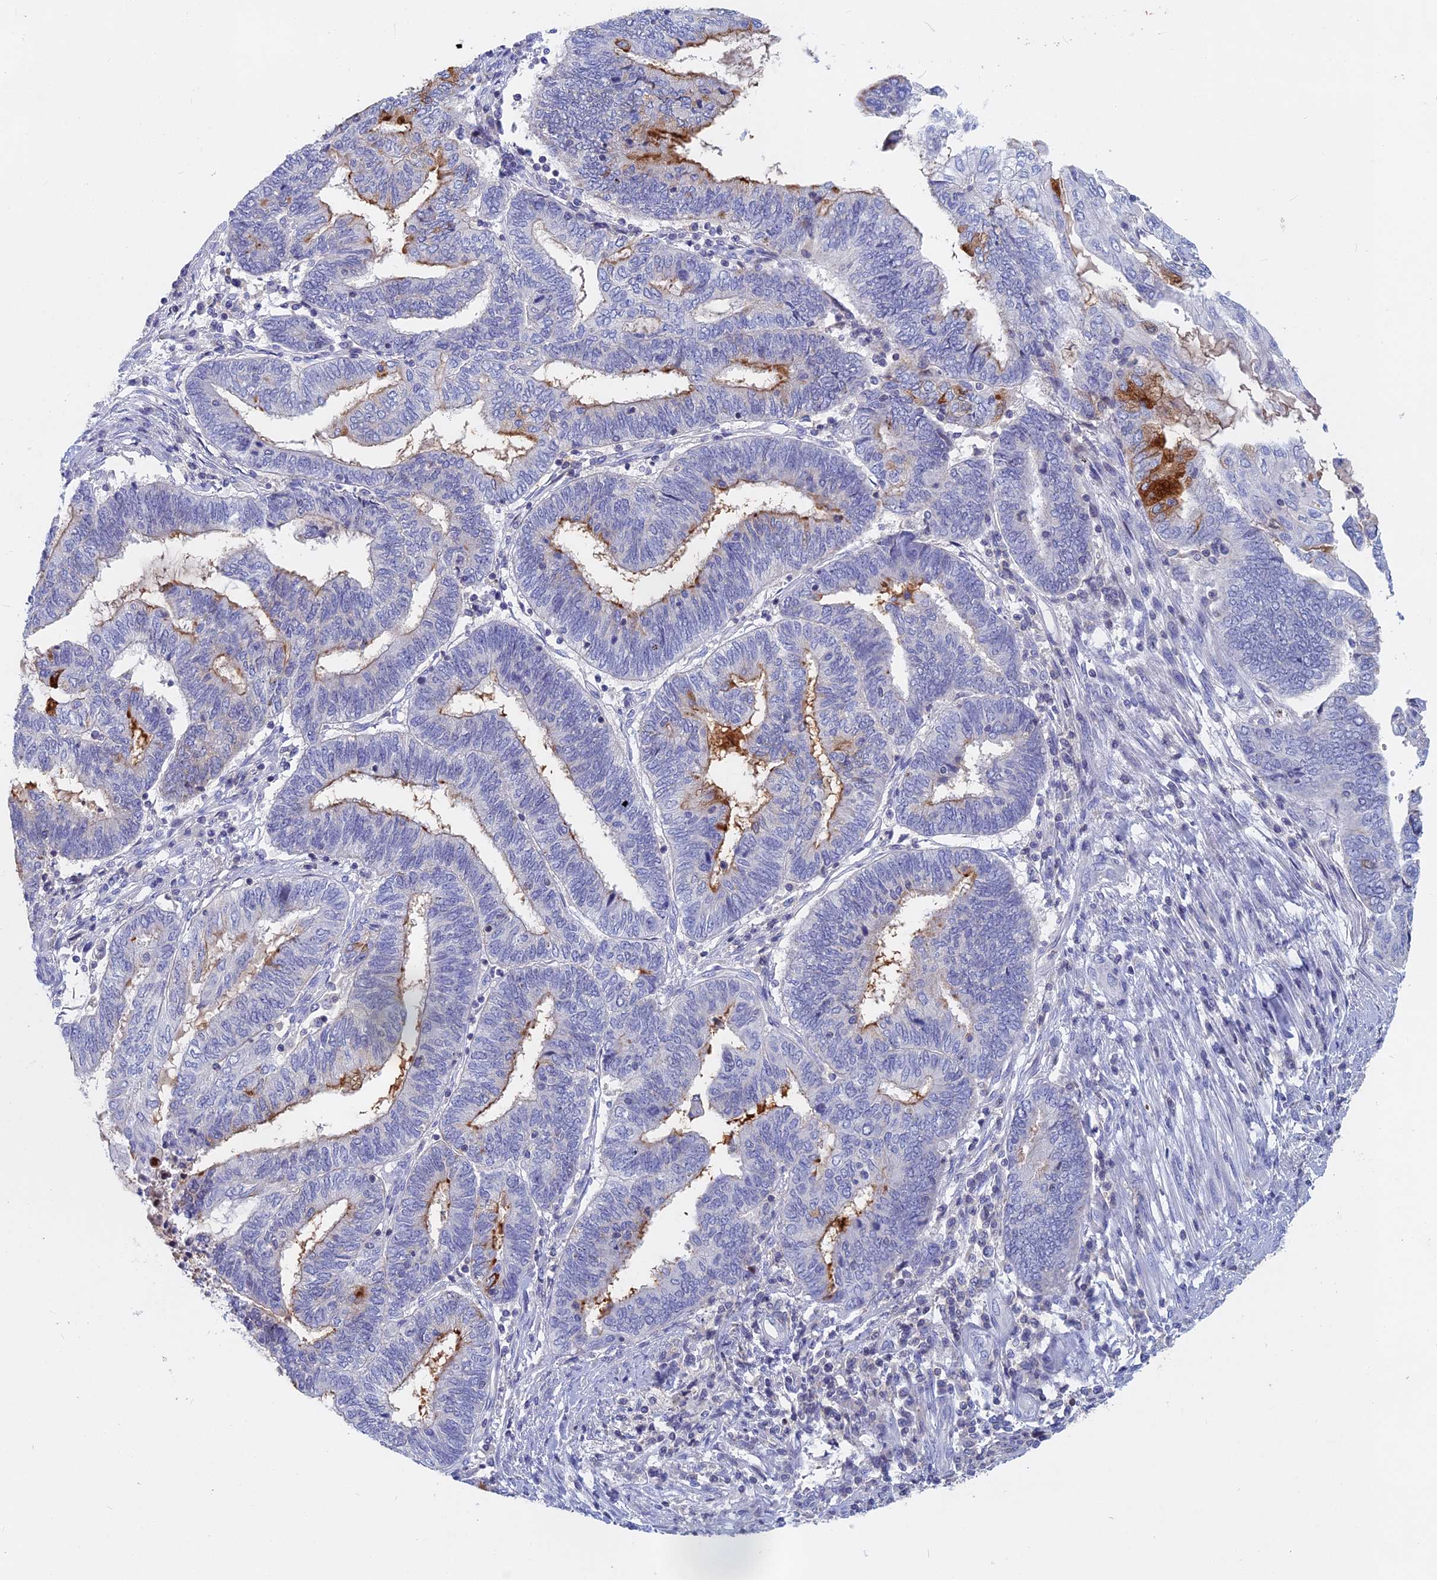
{"staining": {"intensity": "moderate", "quantity": "<25%", "location": "cytoplasmic/membranous"}, "tissue": "endometrial cancer", "cell_type": "Tumor cells", "image_type": "cancer", "snomed": [{"axis": "morphology", "description": "Adenocarcinoma, NOS"}, {"axis": "topography", "description": "Uterus"}, {"axis": "topography", "description": "Endometrium"}], "caption": "About <25% of tumor cells in human endometrial adenocarcinoma reveal moderate cytoplasmic/membranous protein expression as visualized by brown immunohistochemical staining.", "gene": "ACP7", "patient": {"sex": "female", "age": 70}}